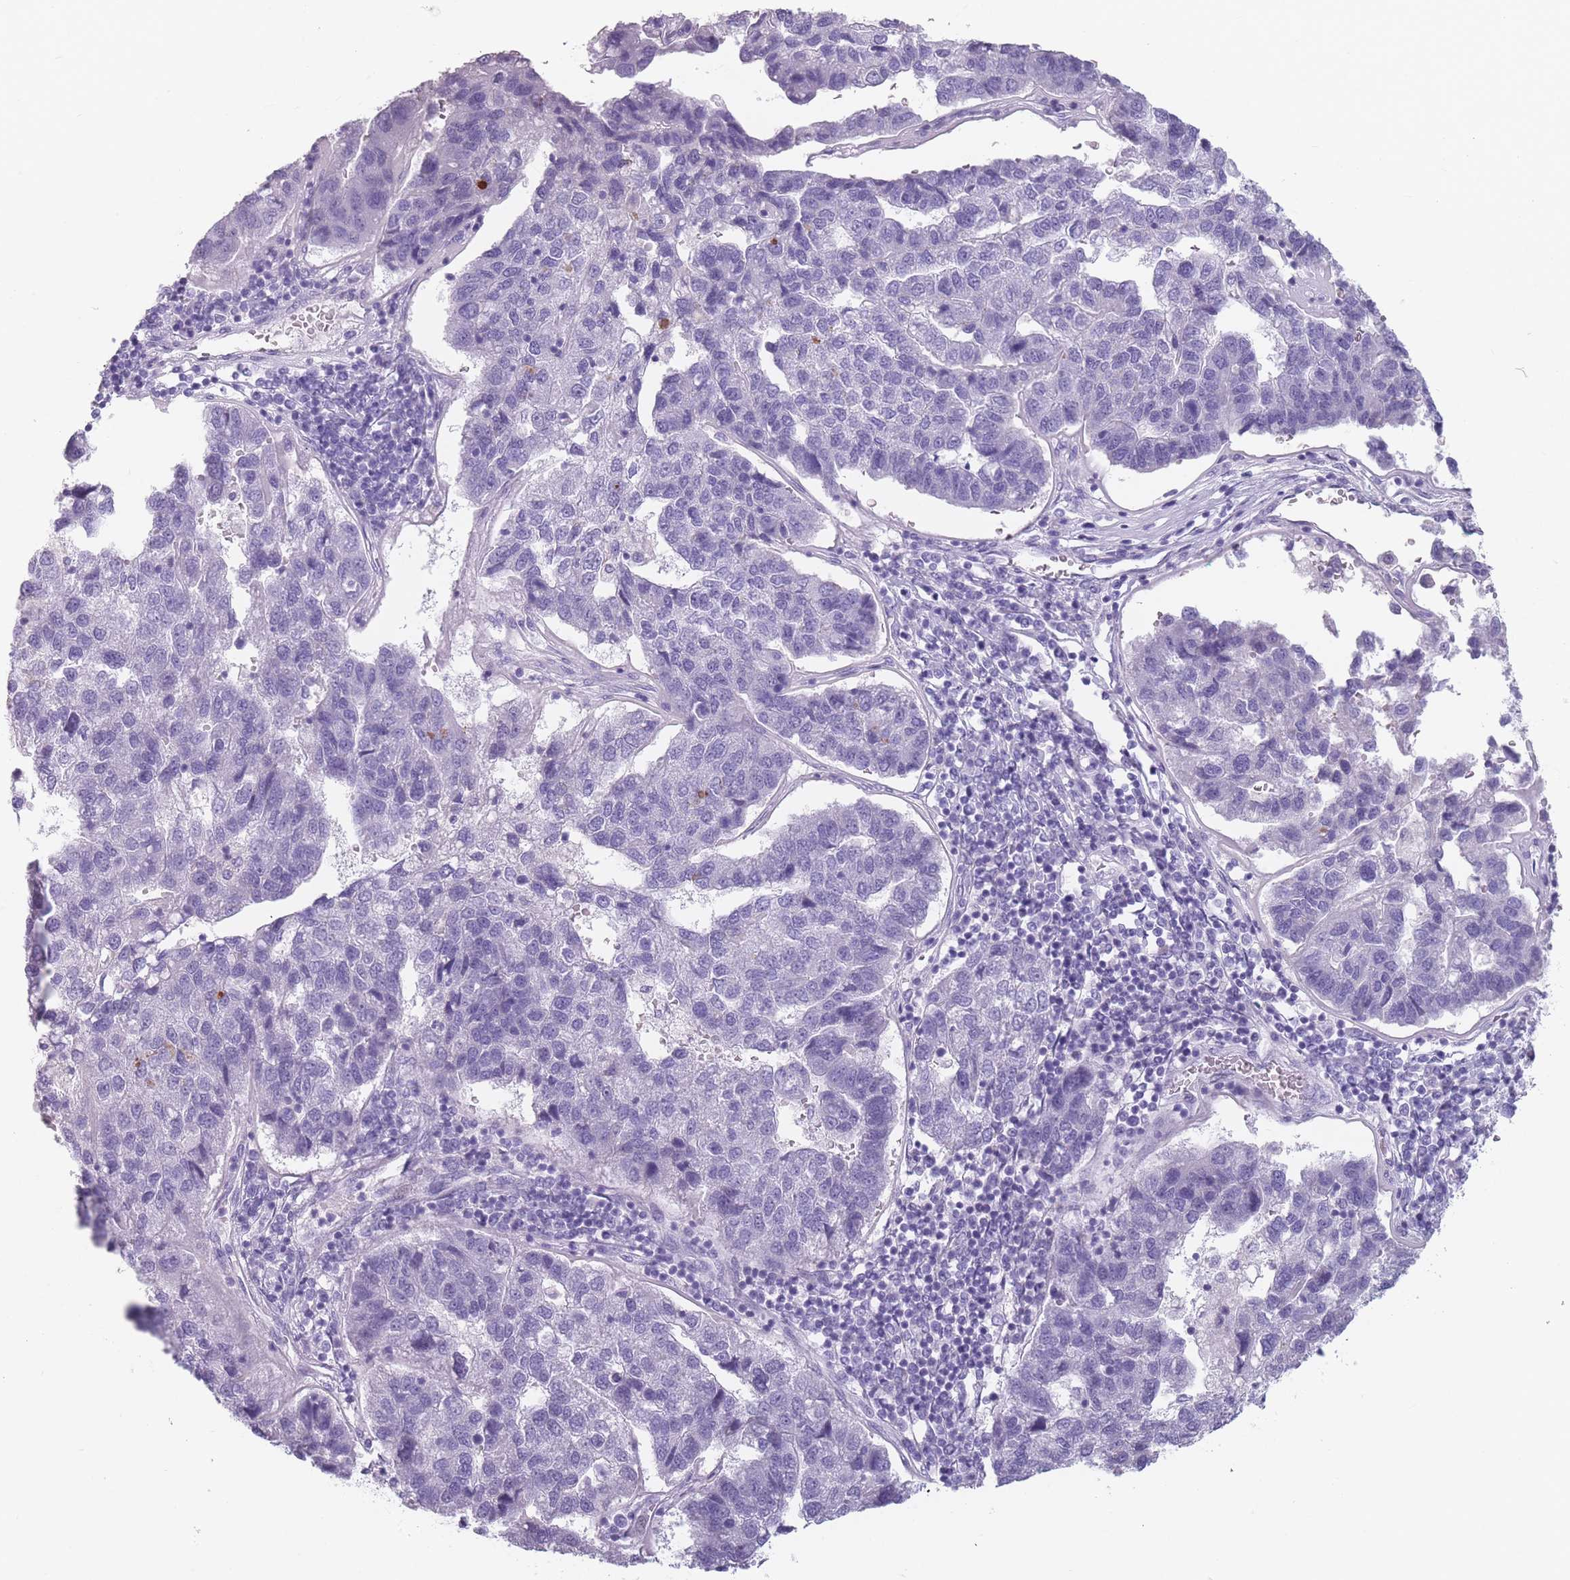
{"staining": {"intensity": "negative", "quantity": "none", "location": "none"}, "tissue": "pancreatic cancer", "cell_type": "Tumor cells", "image_type": "cancer", "snomed": [{"axis": "morphology", "description": "Adenocarcinoma, NOS"}, {"axis": "topography", "description": "Pancreas"}], "caption": "IHC image of neoplastic tissue: human pancreatic adenocarcinoma stained with DAB displays no significant protein positivity in tumor cells.", "gene": "CCNO", "patient": {"sex": "female", "age": 61}}